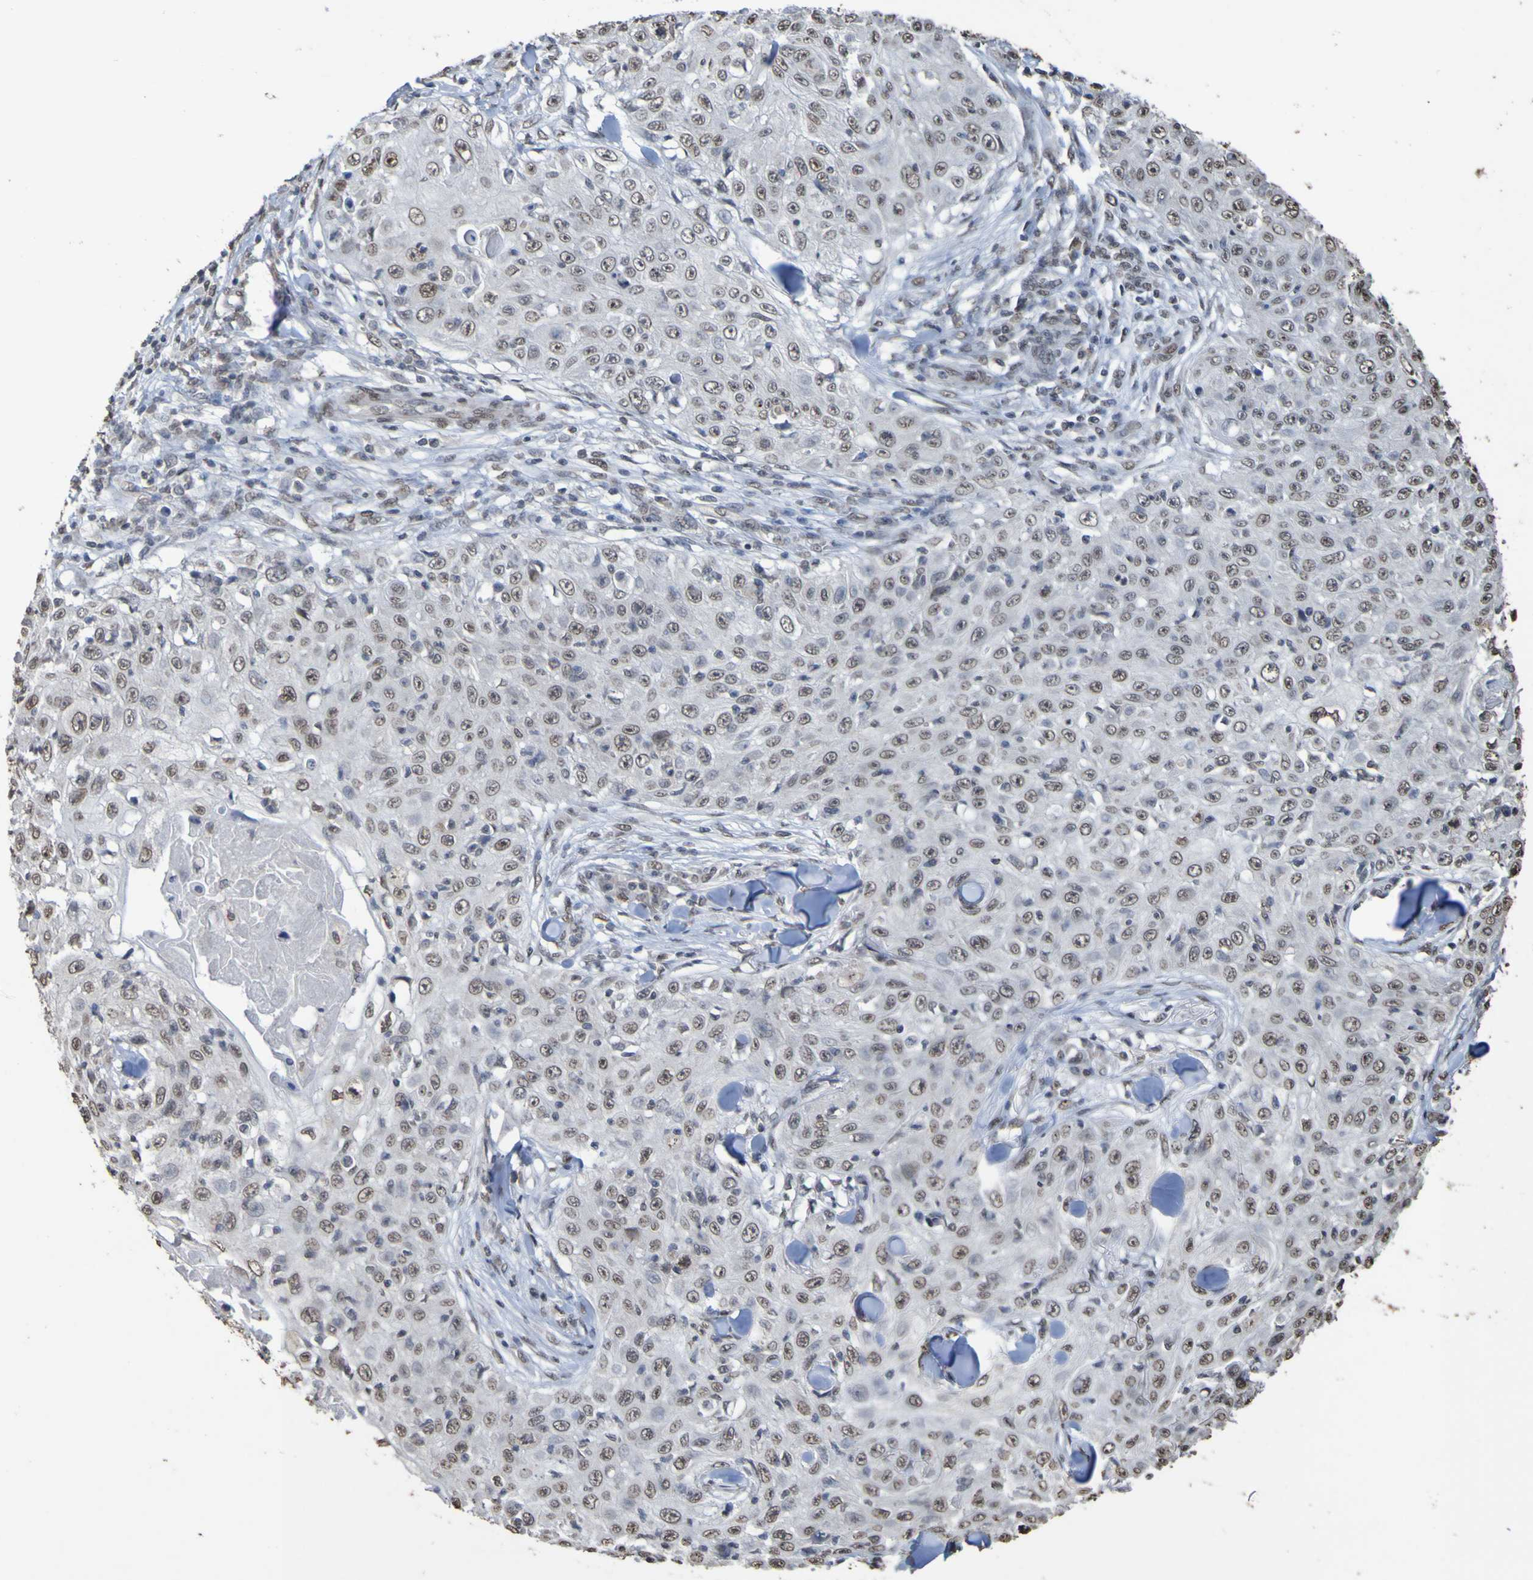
{"staining": {"intensity": "weak", "quantity": ">75%", "location": "nuclear"}, "tissue": "skin cancer", "cell_type": "Tumor cells", "image_type": "cancer", "snomed": [{"axis": "morphology", "description": "Squamous cell carcinoma, NOS"}, {"axis": "topography", "description": "Skin"}], "caption": "Protein expression analysis of squamous cell carcinoma (skin) demonstrates weak nuclear expression in about >75% of tumor cells. Nuclei are stained in blue.", "gene": "ALKBH2", "patient": {"sex": "male", "age": 86}}